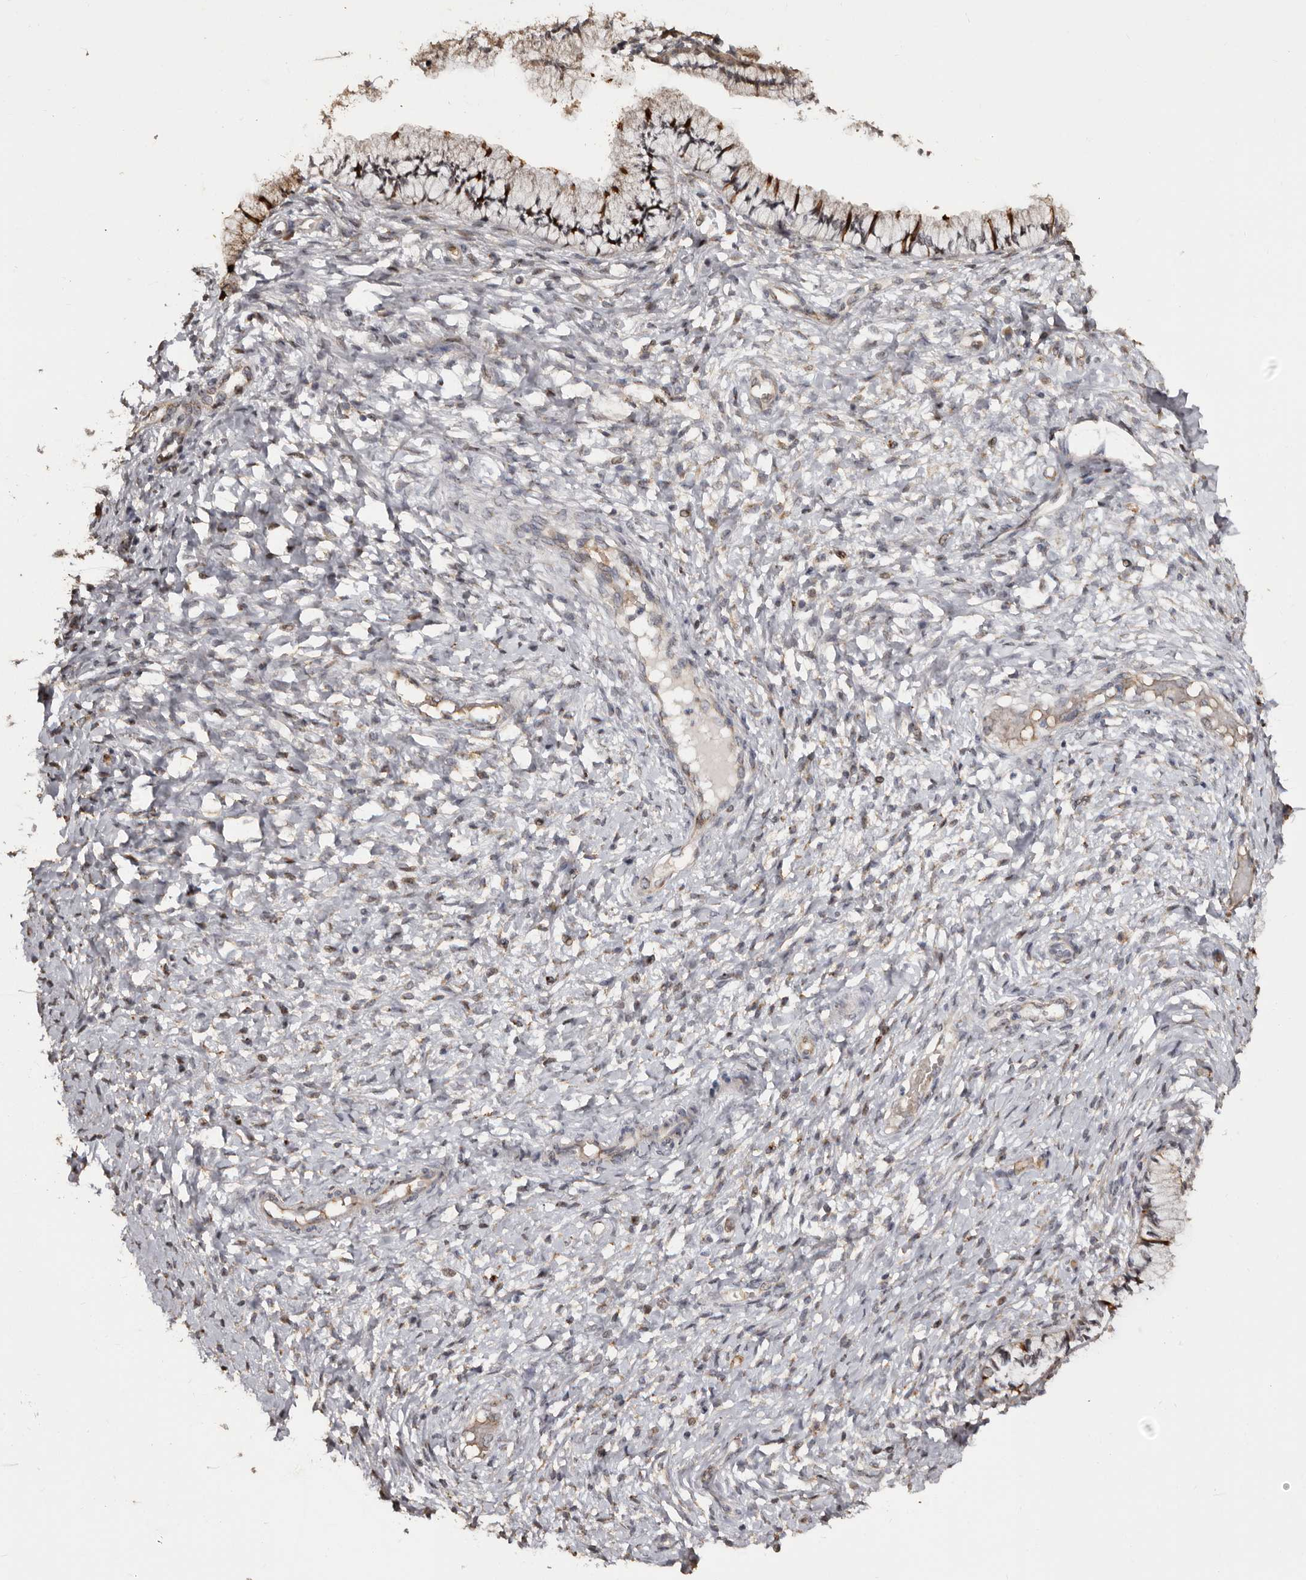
{"staining": {"intensity": "strong", "quantity": ">75%", "location": "cytoplasmic/membranous"}, "tissue": "cervix", "cell_type": "Glandular cells", "image_type": "normal", "snomed": [{"axis": "morphology", "description": "Normal tissue, NOS"}, {"axis": "topography", "description": "Cervix"}], "caption": "Protein expression by immunohistochemistry reveals strong cytoplasmic/membranous expression in about >75% of glandular cells in unremarkable cervix.", "gene": "ENTREP1", "patient": {"sex": "female", "age": 36}}